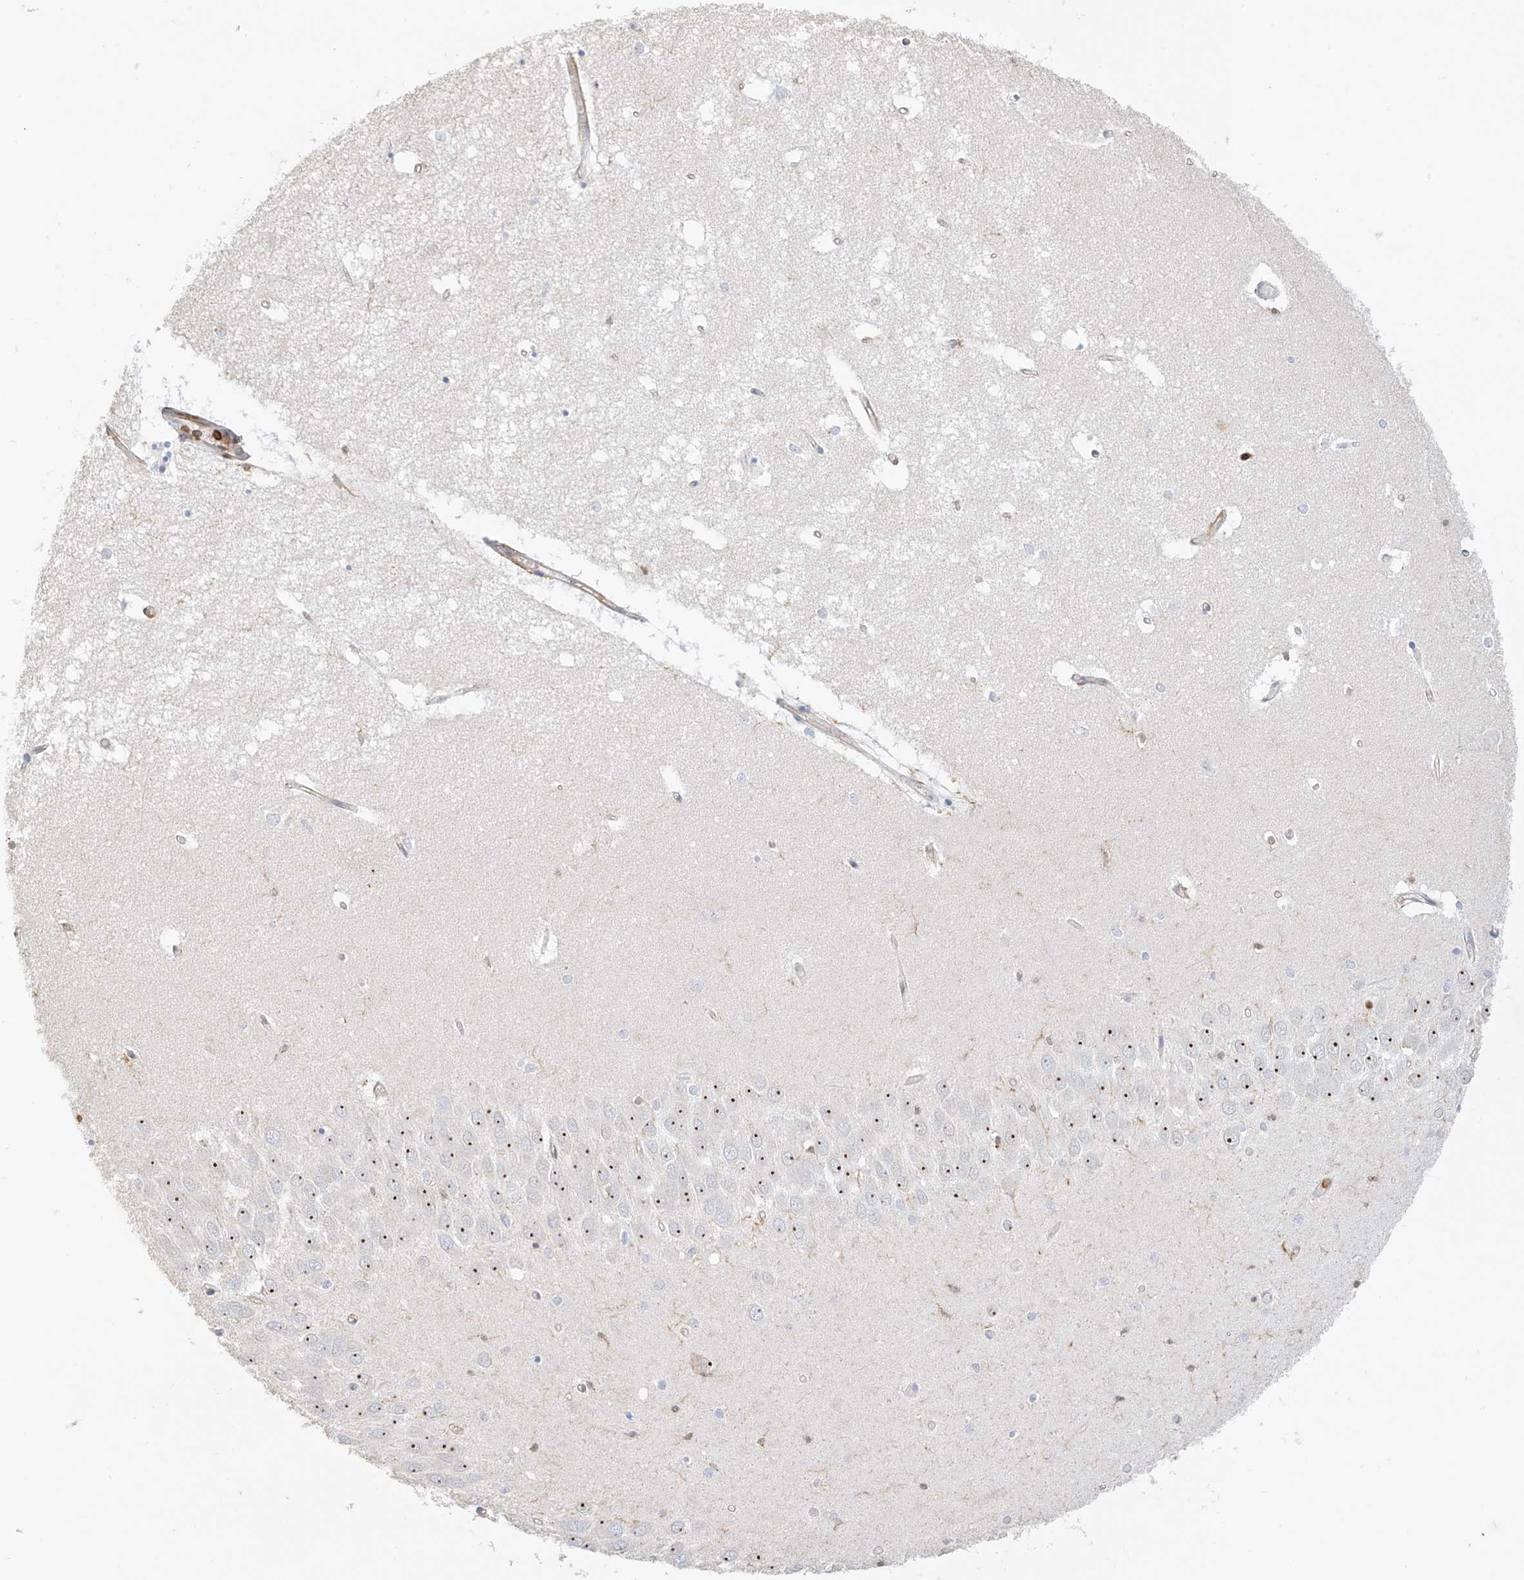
{"staining": {"intensity": "moderate", "quantity": "<25%", "location": "cytoplasmic/membranous"}, "tissue": "hippocampus", "cell_type": "Glial cells", "image_type": "normal", "snomed": [{"axis": "morphology", "description": "Normal tissue, NOS"}, {"axis": "topography", "description": "Hippocampus"}], "caption": "The photomicrograph demonstrates immunohistochemical staining of normal hippocampus. There is moderate cytoplasmic/membranous expression is appreciated in about <25% of glial cells.", "gene": "ARHGAP25", "patient": {"sex": "male", "age": 70}}